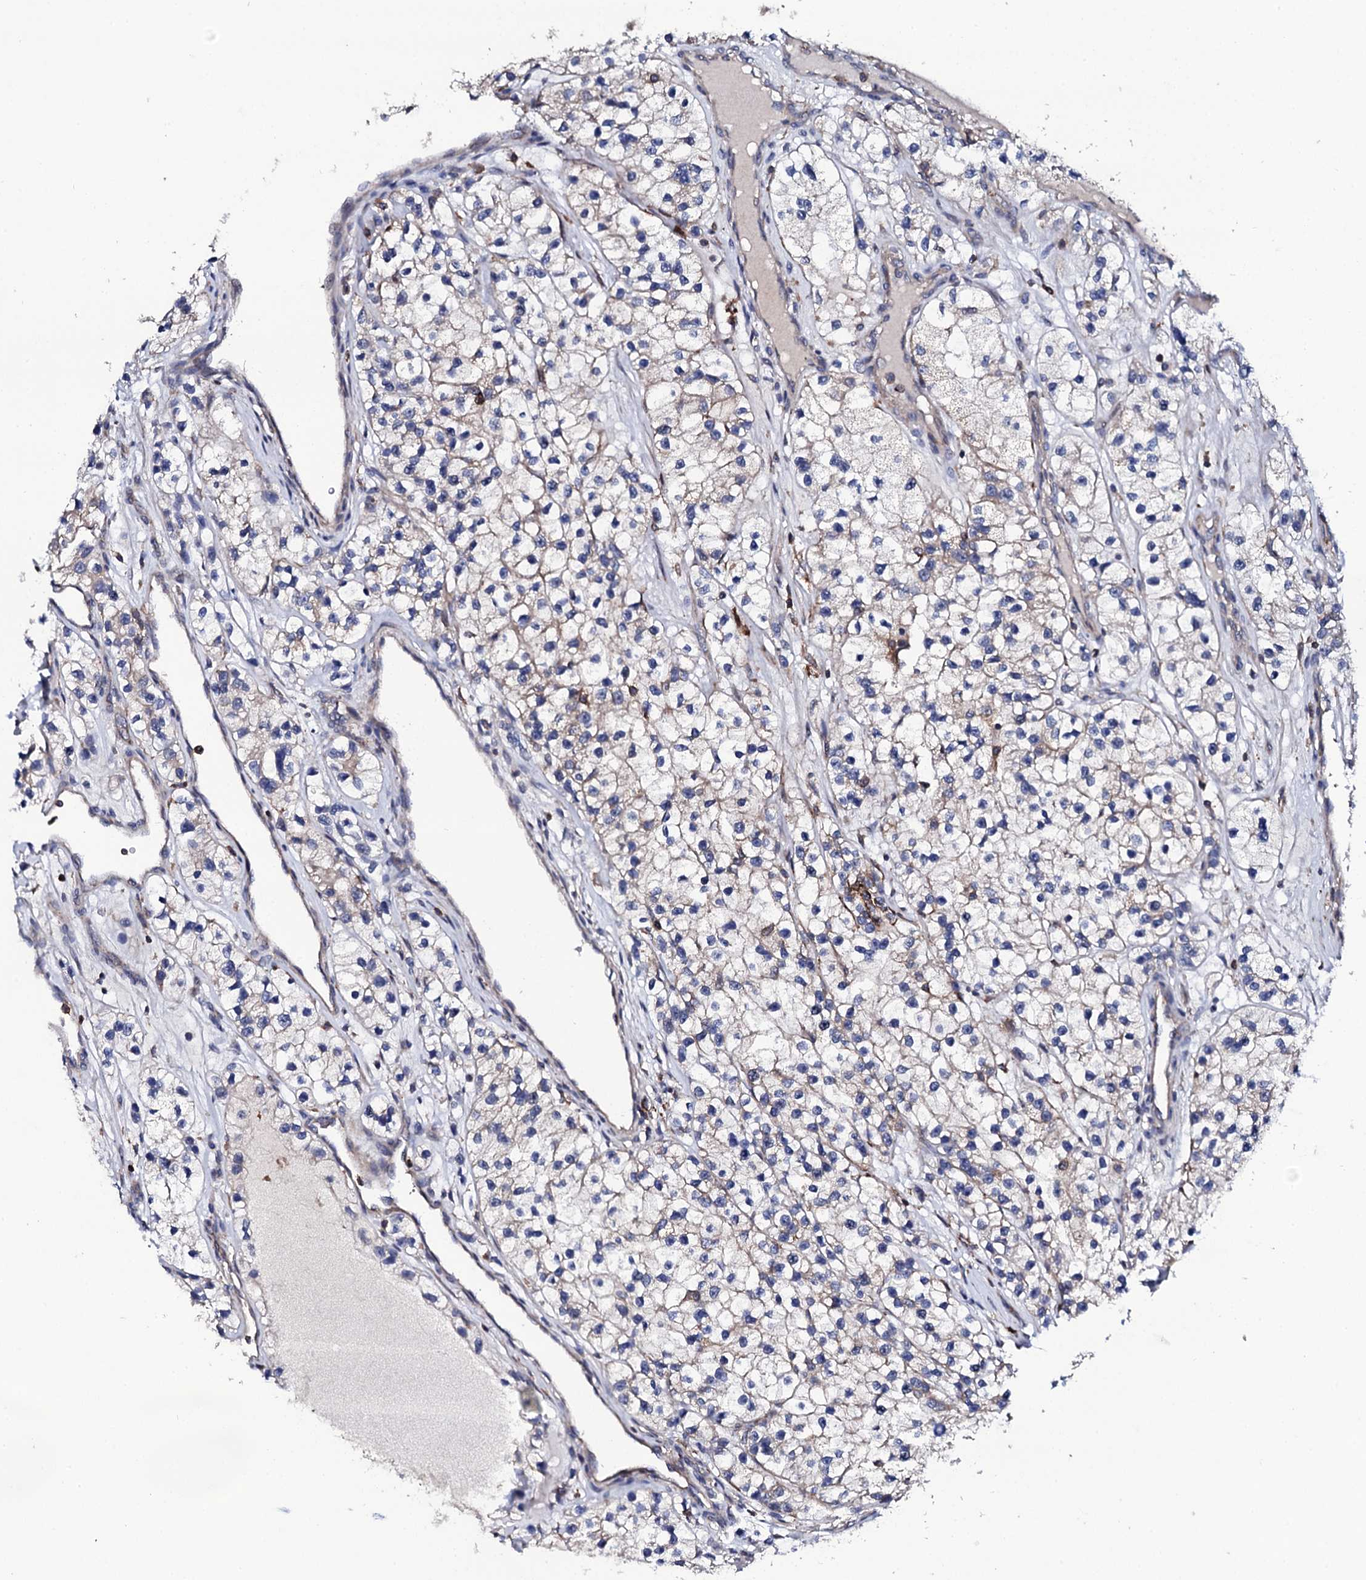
{"staining": {"intensity": "weak", "quantity": "<25%", "location": "cytoplasmic/membranous"}, "tissue": "renal cancer", "cell_type": "Tumor cells", "image_type": "cancer", "snomed": [{"axis": "morphology", "description": "Adenocarcinoma, NOS"}, {"axis": "topography", "description": "Kidney"}], "caption": "This is a micrograph of immunohistochemistry (IHC) staining of renal cancer (adenocarcinoma), which shows no staining in tumor cells.", "gene": "COG4", "patient": {"sex": "female", "age": 57}}